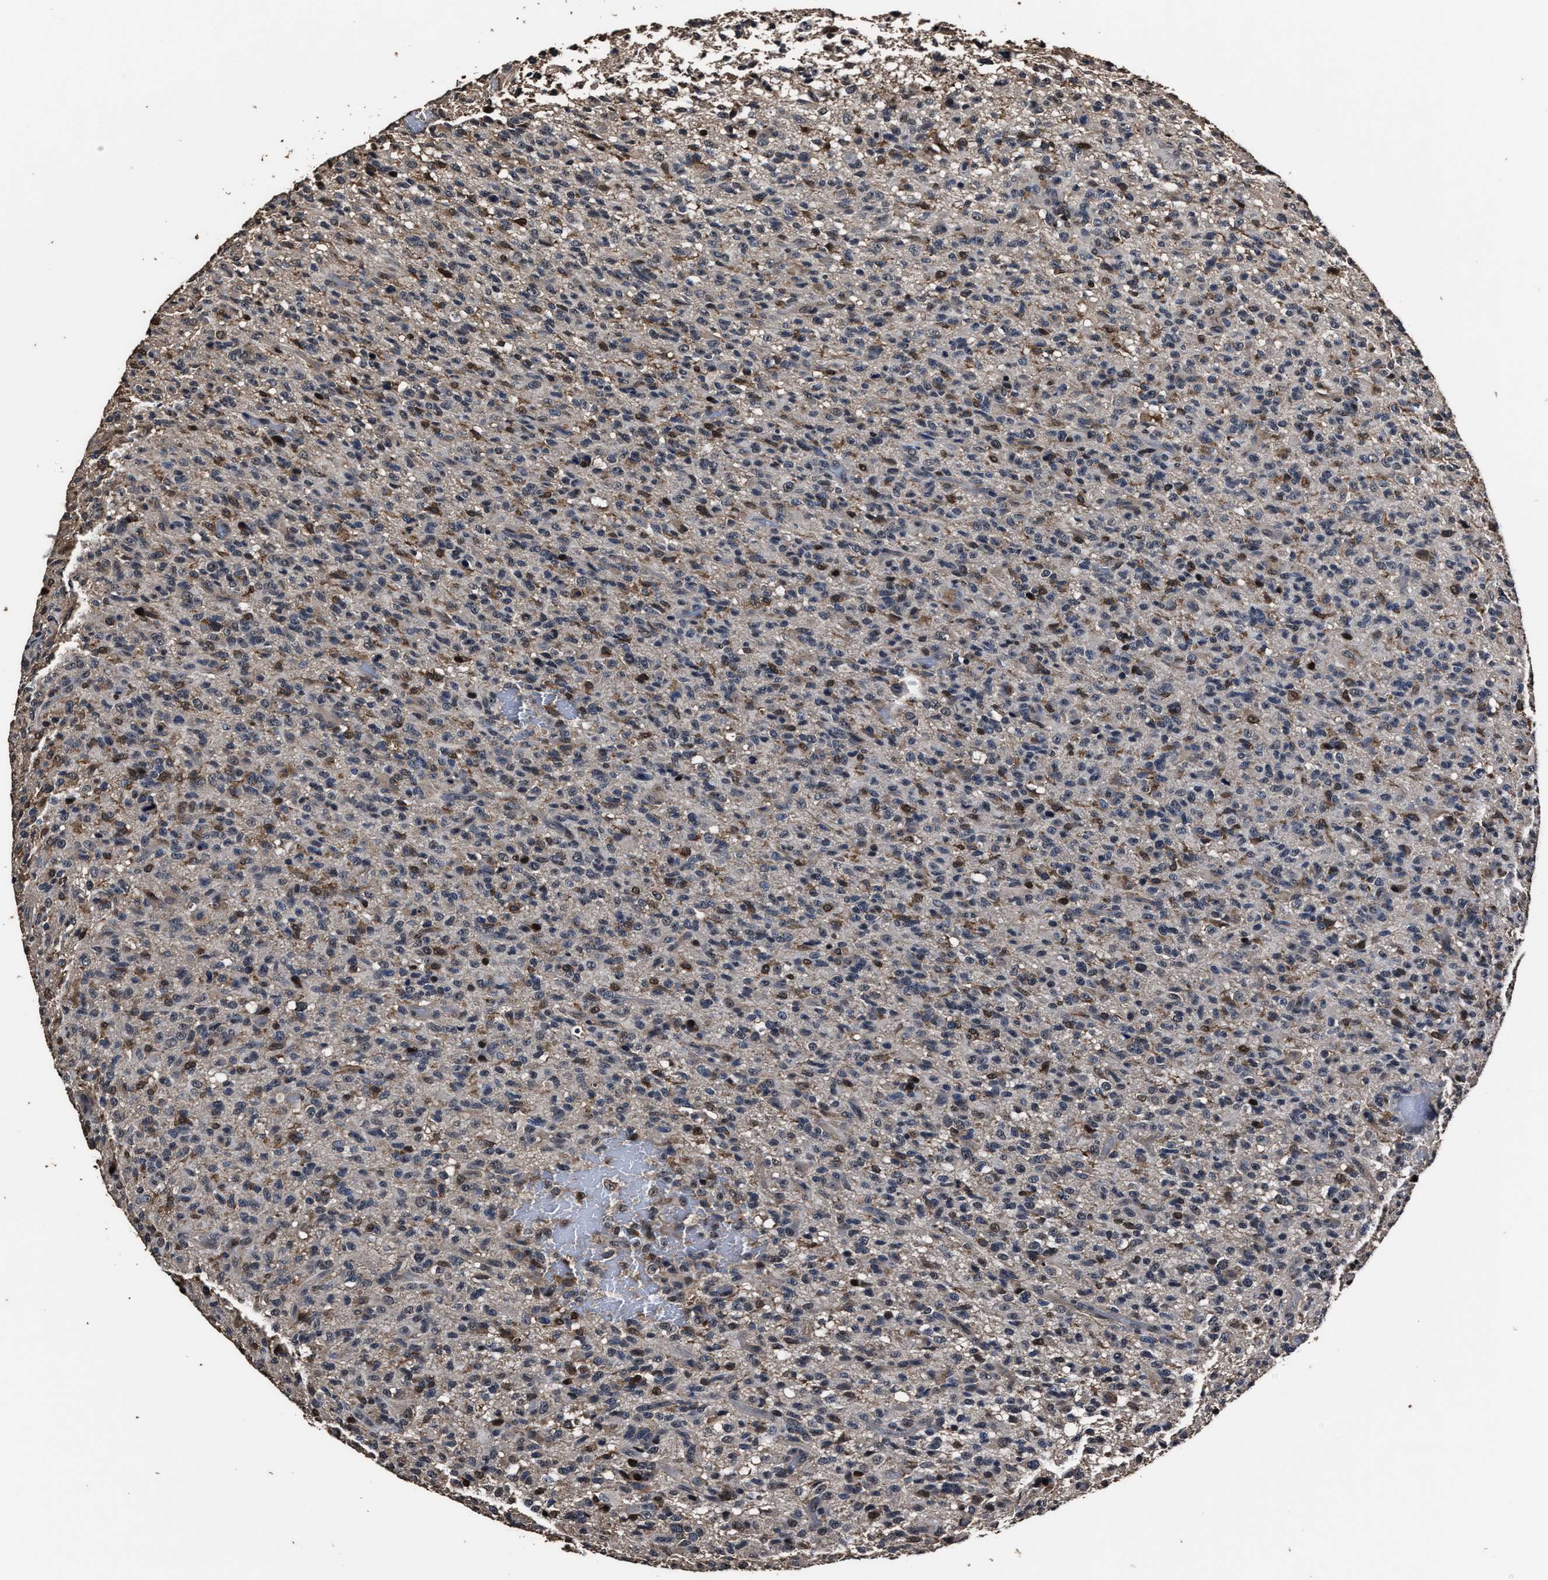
{"staining": {"intensity": "weak", "quantity": "25%-75%", "location": "nuclear"}, "tissue": "glioma", "cell_type": "Tumor cells", "image_type": "cancer", "snomed": [{"axis": "morphology", "description": "Glioma, malignant, High grade"}, {"axis": "topography", "description": "Brain"}], "caption": "Immunohistochemistry (IHC) of malignant glioma (high-grade) displays low levels of weak nuclear positivity in about 25%-75% of tumor cells.", "gene": "RSBN1L", "patient": {"sex": "male", "age": 71}}